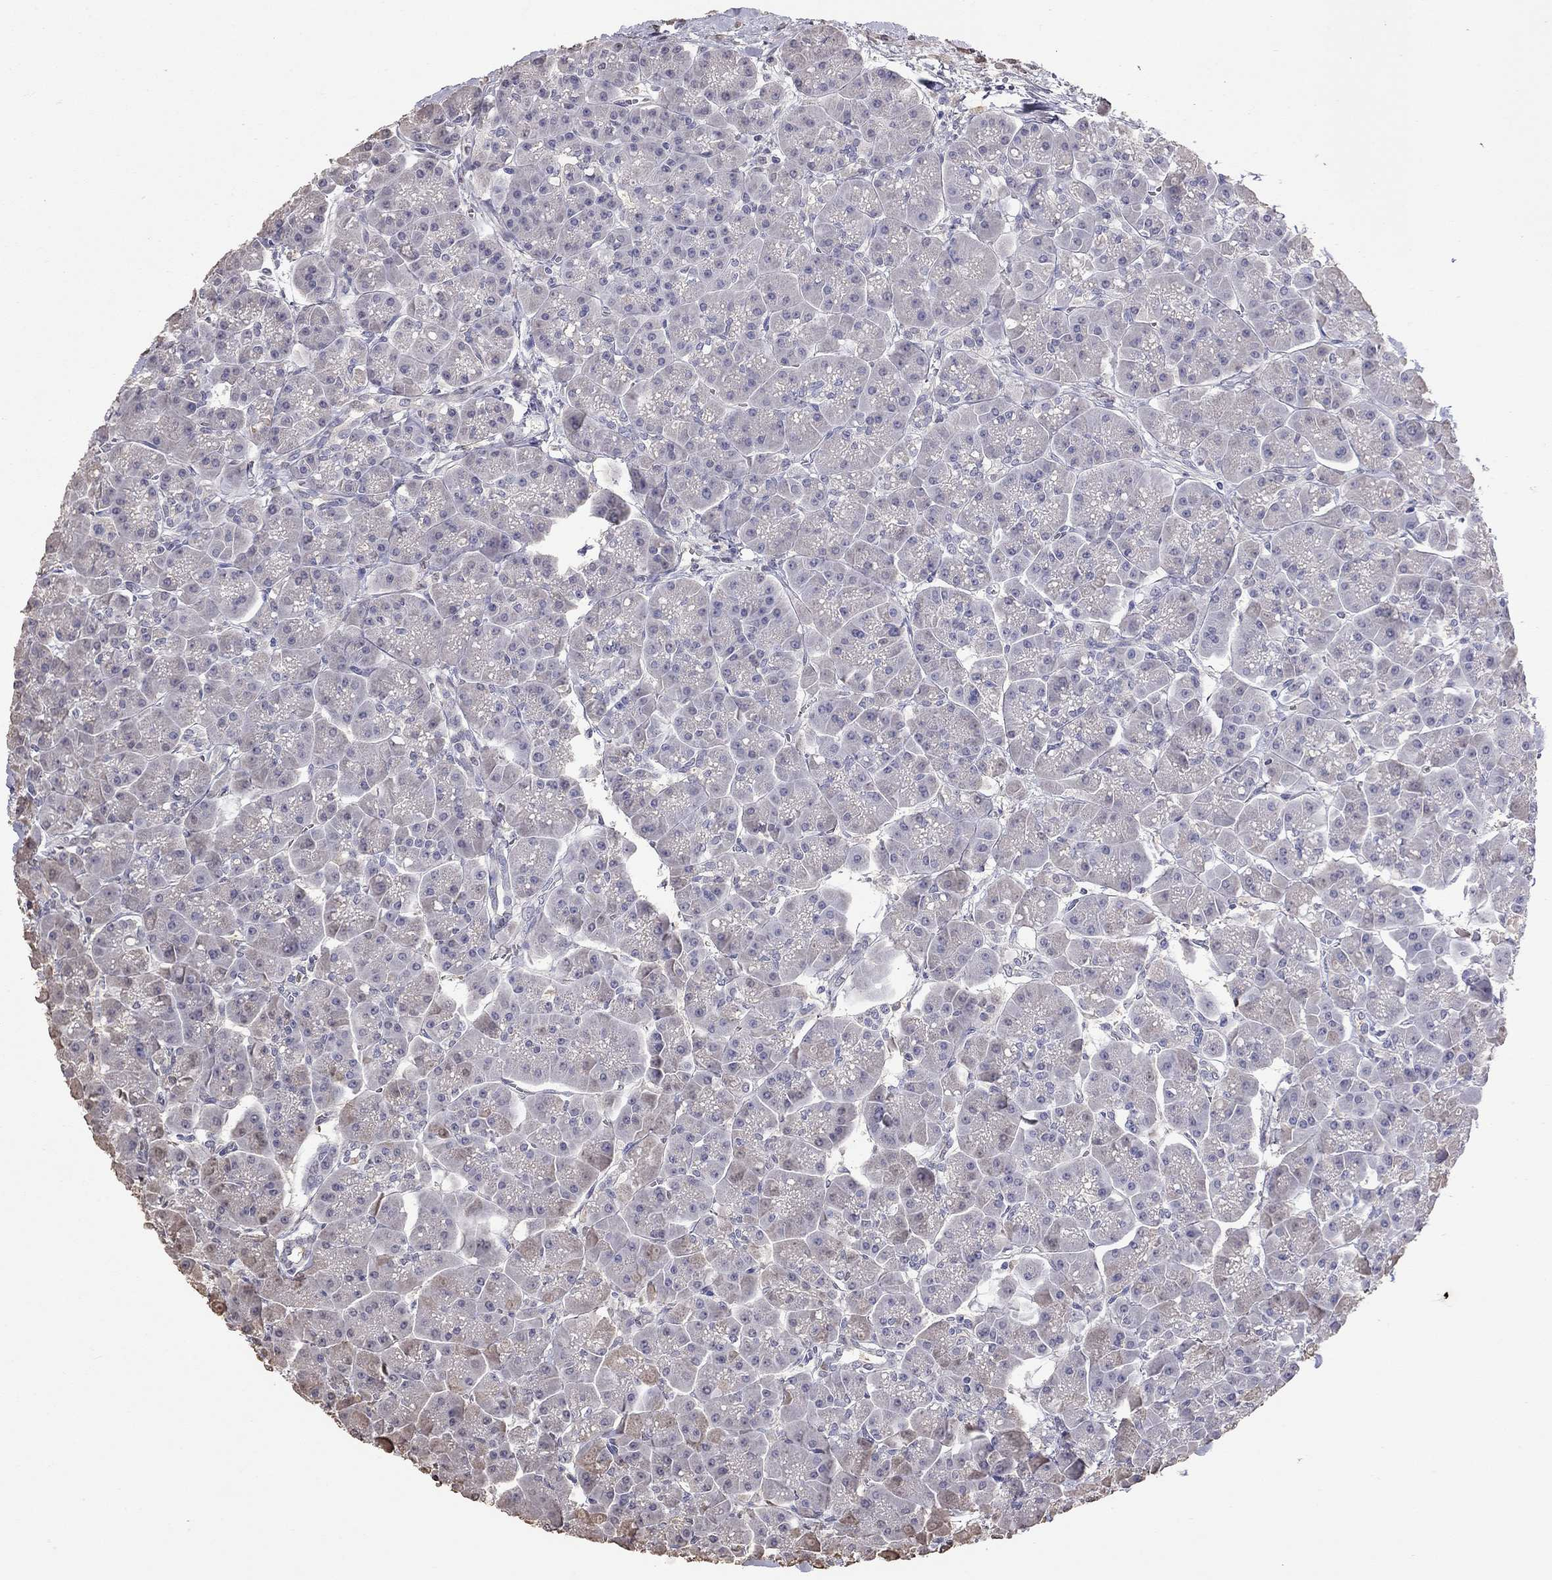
{"staining": {"intensity": "negative", "quantity": "none", "location": "none"}, "tissue": "pancreas", "cell_type": "Exocrine glandular cells", "image_type": "normal", "snomed": [{"axis": "morphology", "description": "Normal tissue, NOS"}, {"axis": "topography", "description": "Pancreas"}], "caption": "IHC of benign pancreas shows no staining in exocrine glandular cells. The staining is performed using DAB brown chromogen with nuclei counter-stained in using hematoxylin.", "gene": "SUN3", "patient": {"sex": "male", "age": 70}}